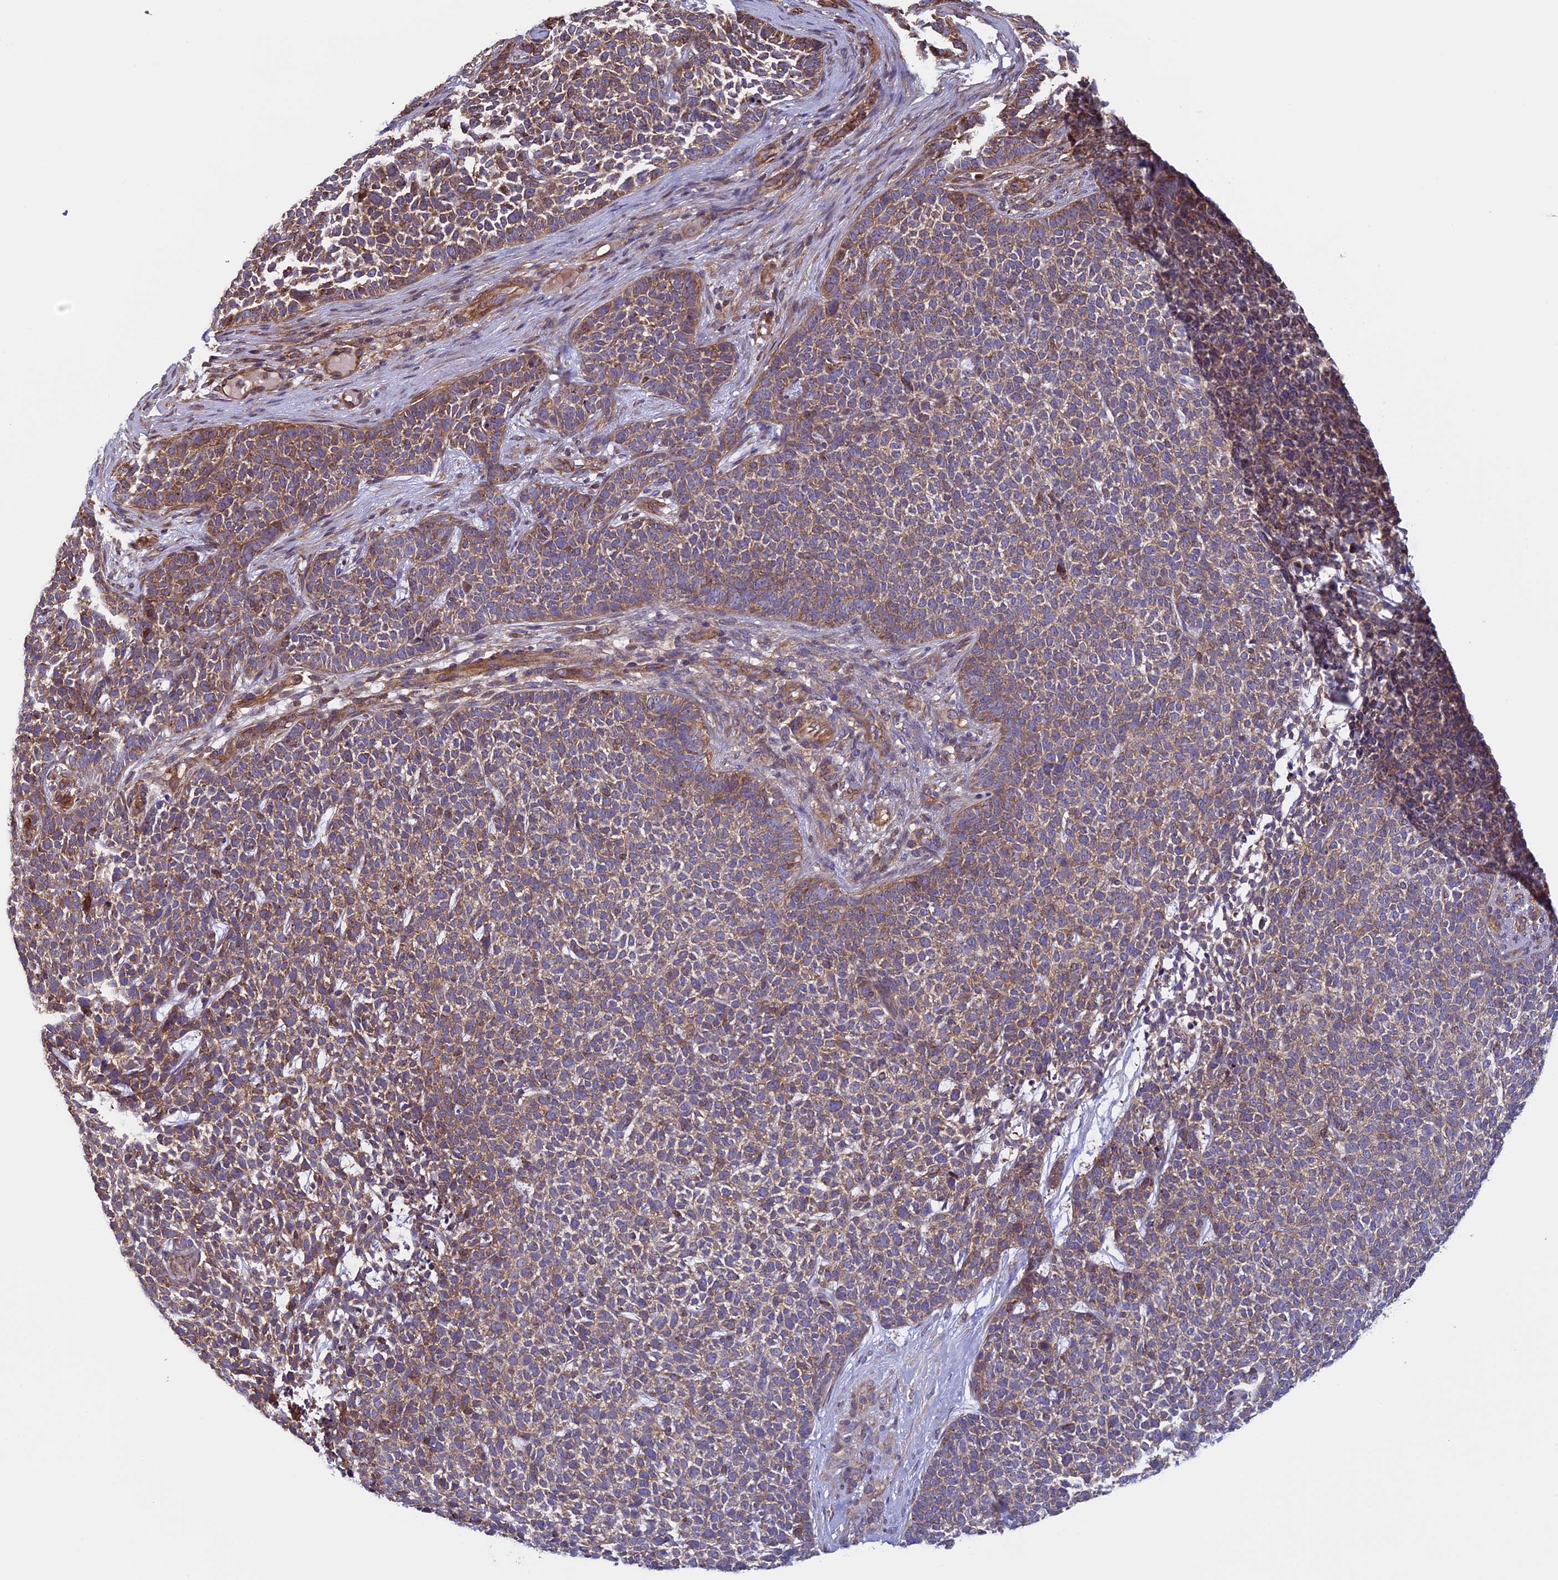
{"staining": {"intensity": "moderate", "quantity": ">75%", "location": "cytoplasmic/membranous"}, "tissue": "skin cancer", "cell_type": "Tumor cells", "image_type": "cancer", "snomed": [{"axis": "morphology", "description": "Basal cell carcinoma"}, {"axis": "topography", "description": "Skin"}], "caption": "A brown stain highlights moderate cytoplasmic/membranous staining of a protein in basal cell carcinoma (skin) tumor cells.", "gene": "CCDC8", "patient": {"sex": "female", "age": 84}}